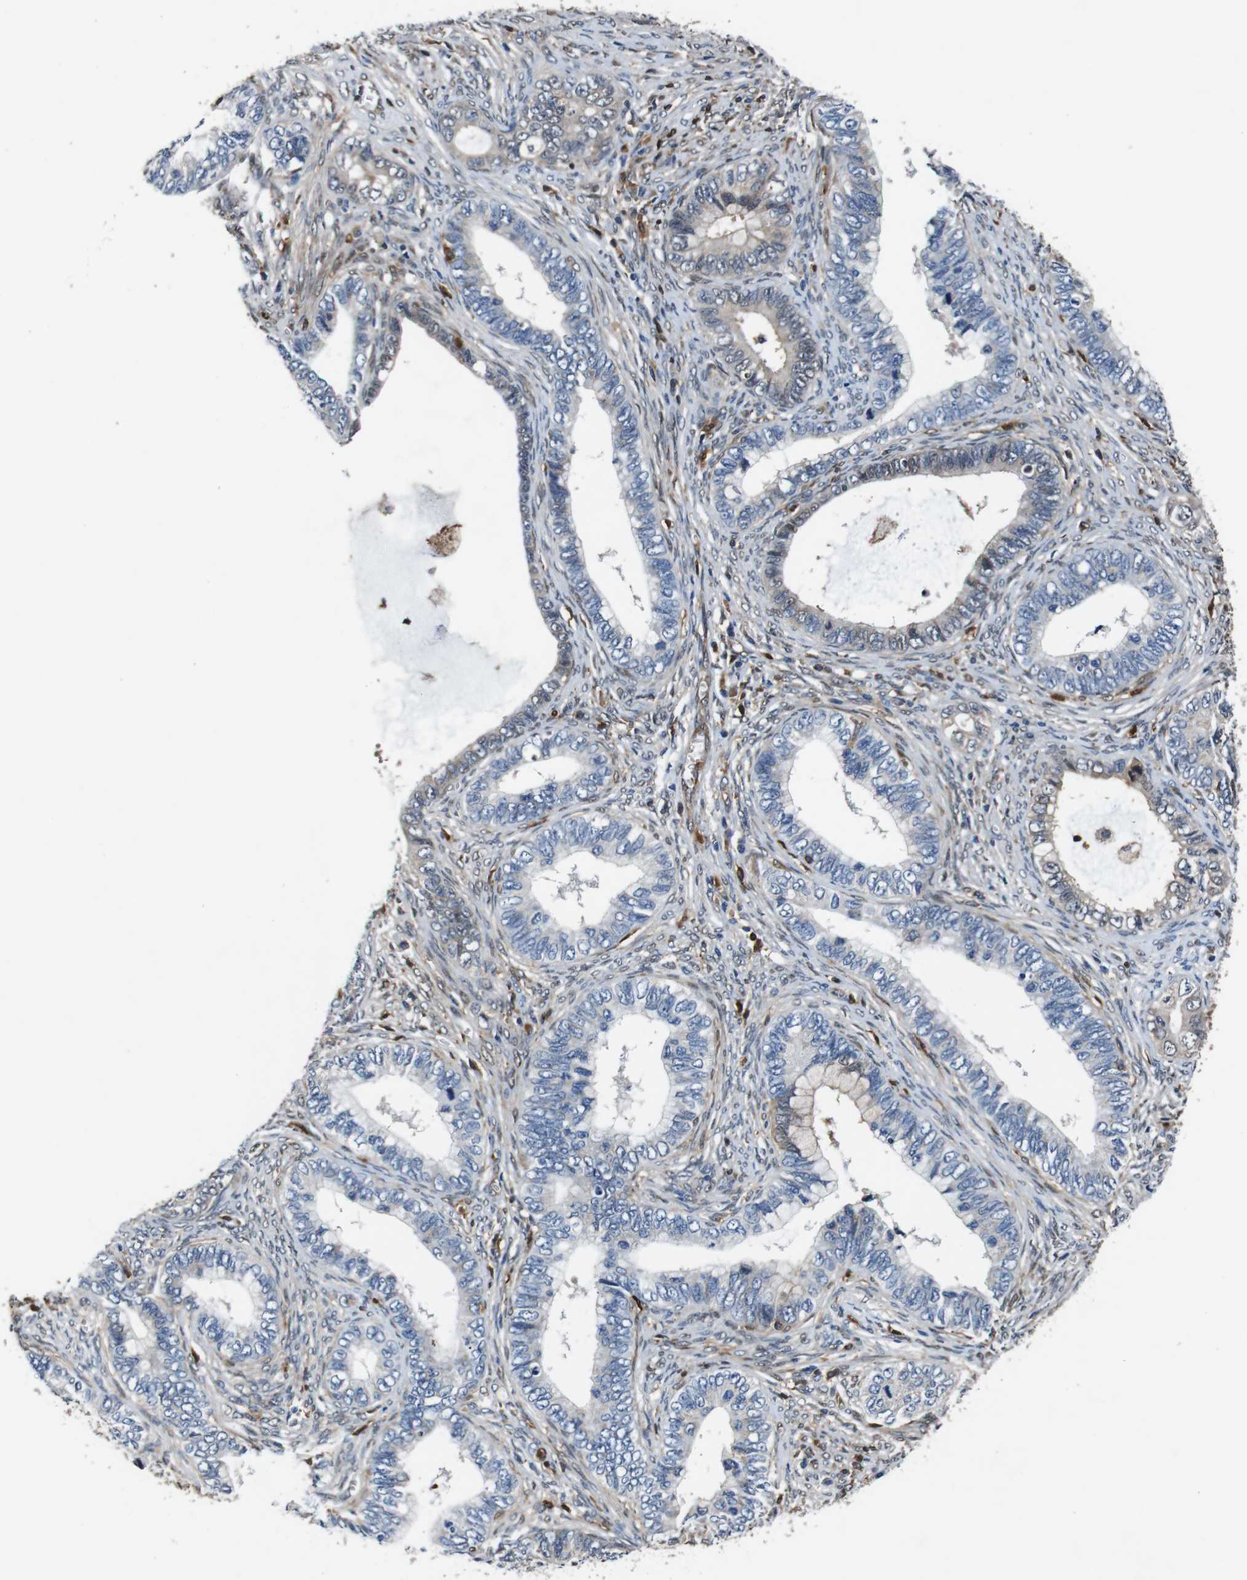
{"staining": {"intensity": "negative", "quantity": "none", "location": "none"}, "tissue": "cervical cancer", "cell_type": "Tumor cells", "image_type": "cancer", "snomed": [{"axis": "morphology", "description": "Adenocarcinoma, NOS"}, {"axis": "topography", "description": "Cervix"}], "caption": "This is a histopathology image of immunohistochemistry staining of cervical adenocarcinoma, which shows no staining in tumor cells. (DAB (3,3'-diaminobenzidine) immunohistochemistry, high magnification).", "gene": "ANXA1", "patient": {"sex": "female", "age": 44}}